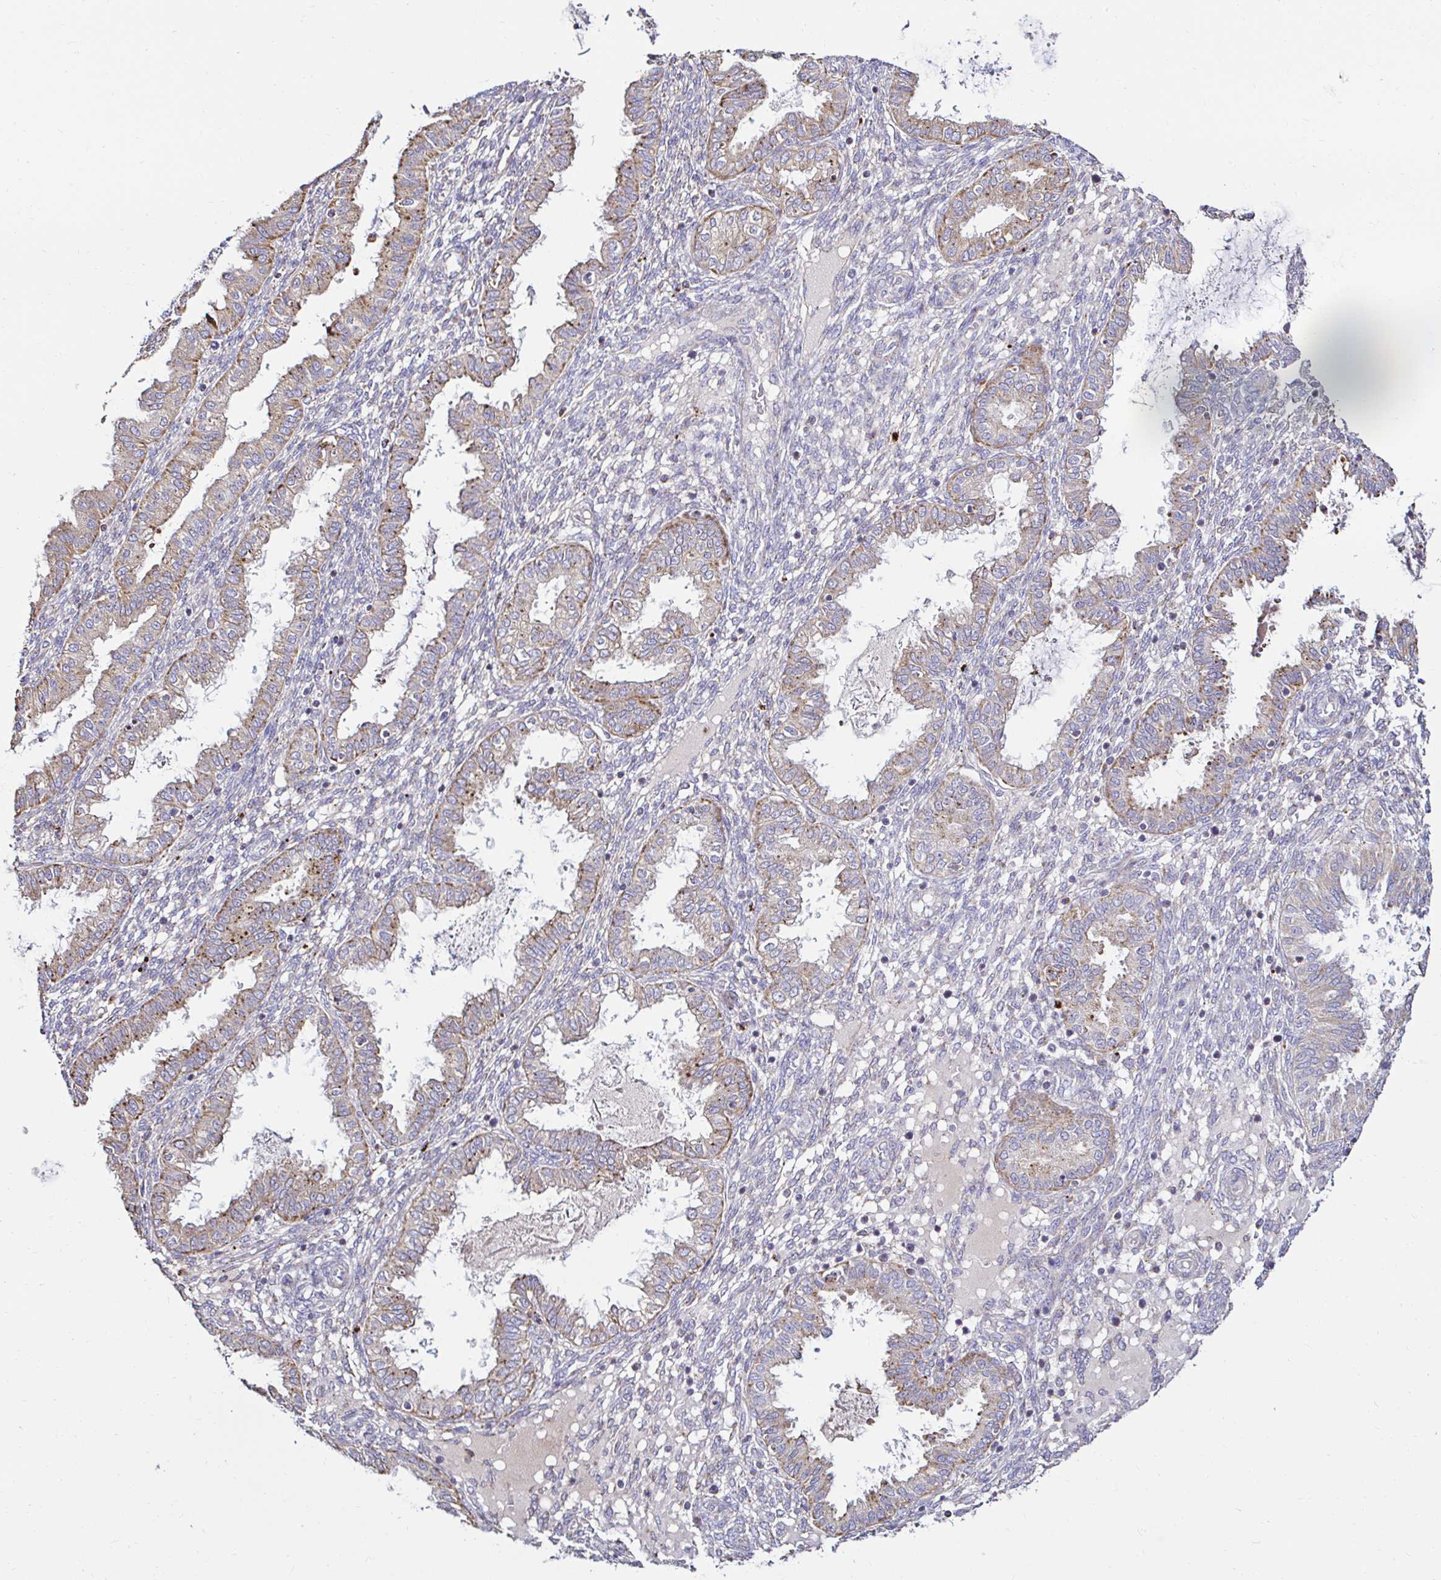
{"staining": {"intensity": "negative", "quantity": "none", "location": "none"}, "tissue": "endometrium", "cell_type": "Cells in endometrial stroma", "image_type": "normal", "snomed": [{"axis": "morphology", "description": "Normal tissue, NOS"}, {"axis": "topography", "description": "Endometrium"}], "caption": "Endometrium stained for a protein using IHC demonstrates no expression cells in endometrial stroma.", "gene": "GALNS", "patient": {"sex": "female", "age": 33}}